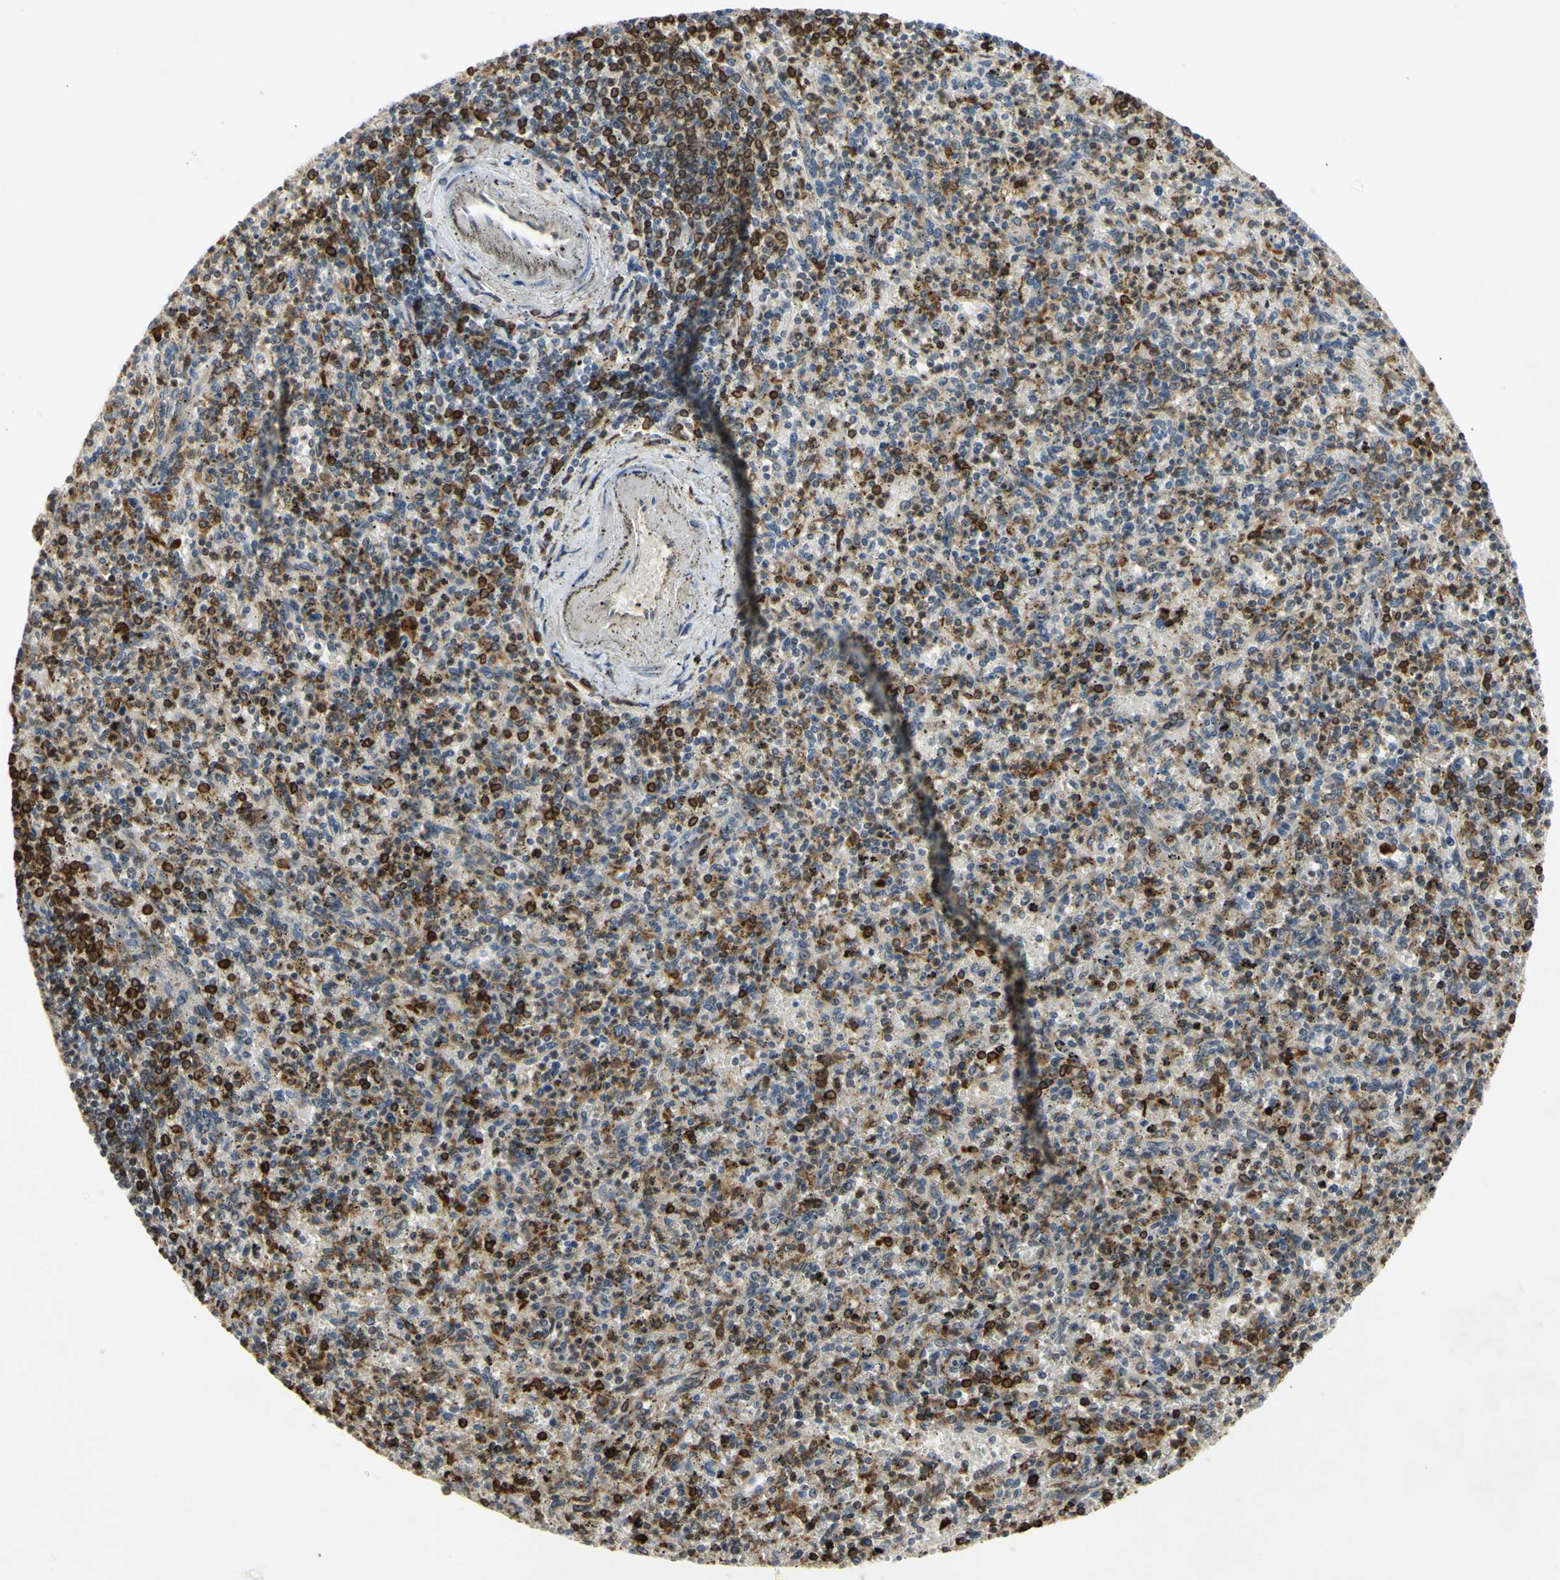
{"staining": {"intensity": "strong", "quantity": "<25%", "location": "cytoplasmic/membranous"}, "tissue": "spleen", "cell_type": "Cells in red pulp", "image_type": "normal", "snomed": [{"axis": "morphology", "description": "Normal tissue, NOS"}, {"axis": "topography", "description": "Spleen"}], "caption": "DAB immunohistochemical staining of benign human spleen reveals strong cytoplasmic/membranous protein positivity in approximately <25% of cells in red pulp. The protein of interest is stained brown, and the nuclei are stained in blue (DAB IHC with brightfield microscopy, high magnification).", "gene": "PLXNA2", "patient": {"sex": "male", "age": 72}}